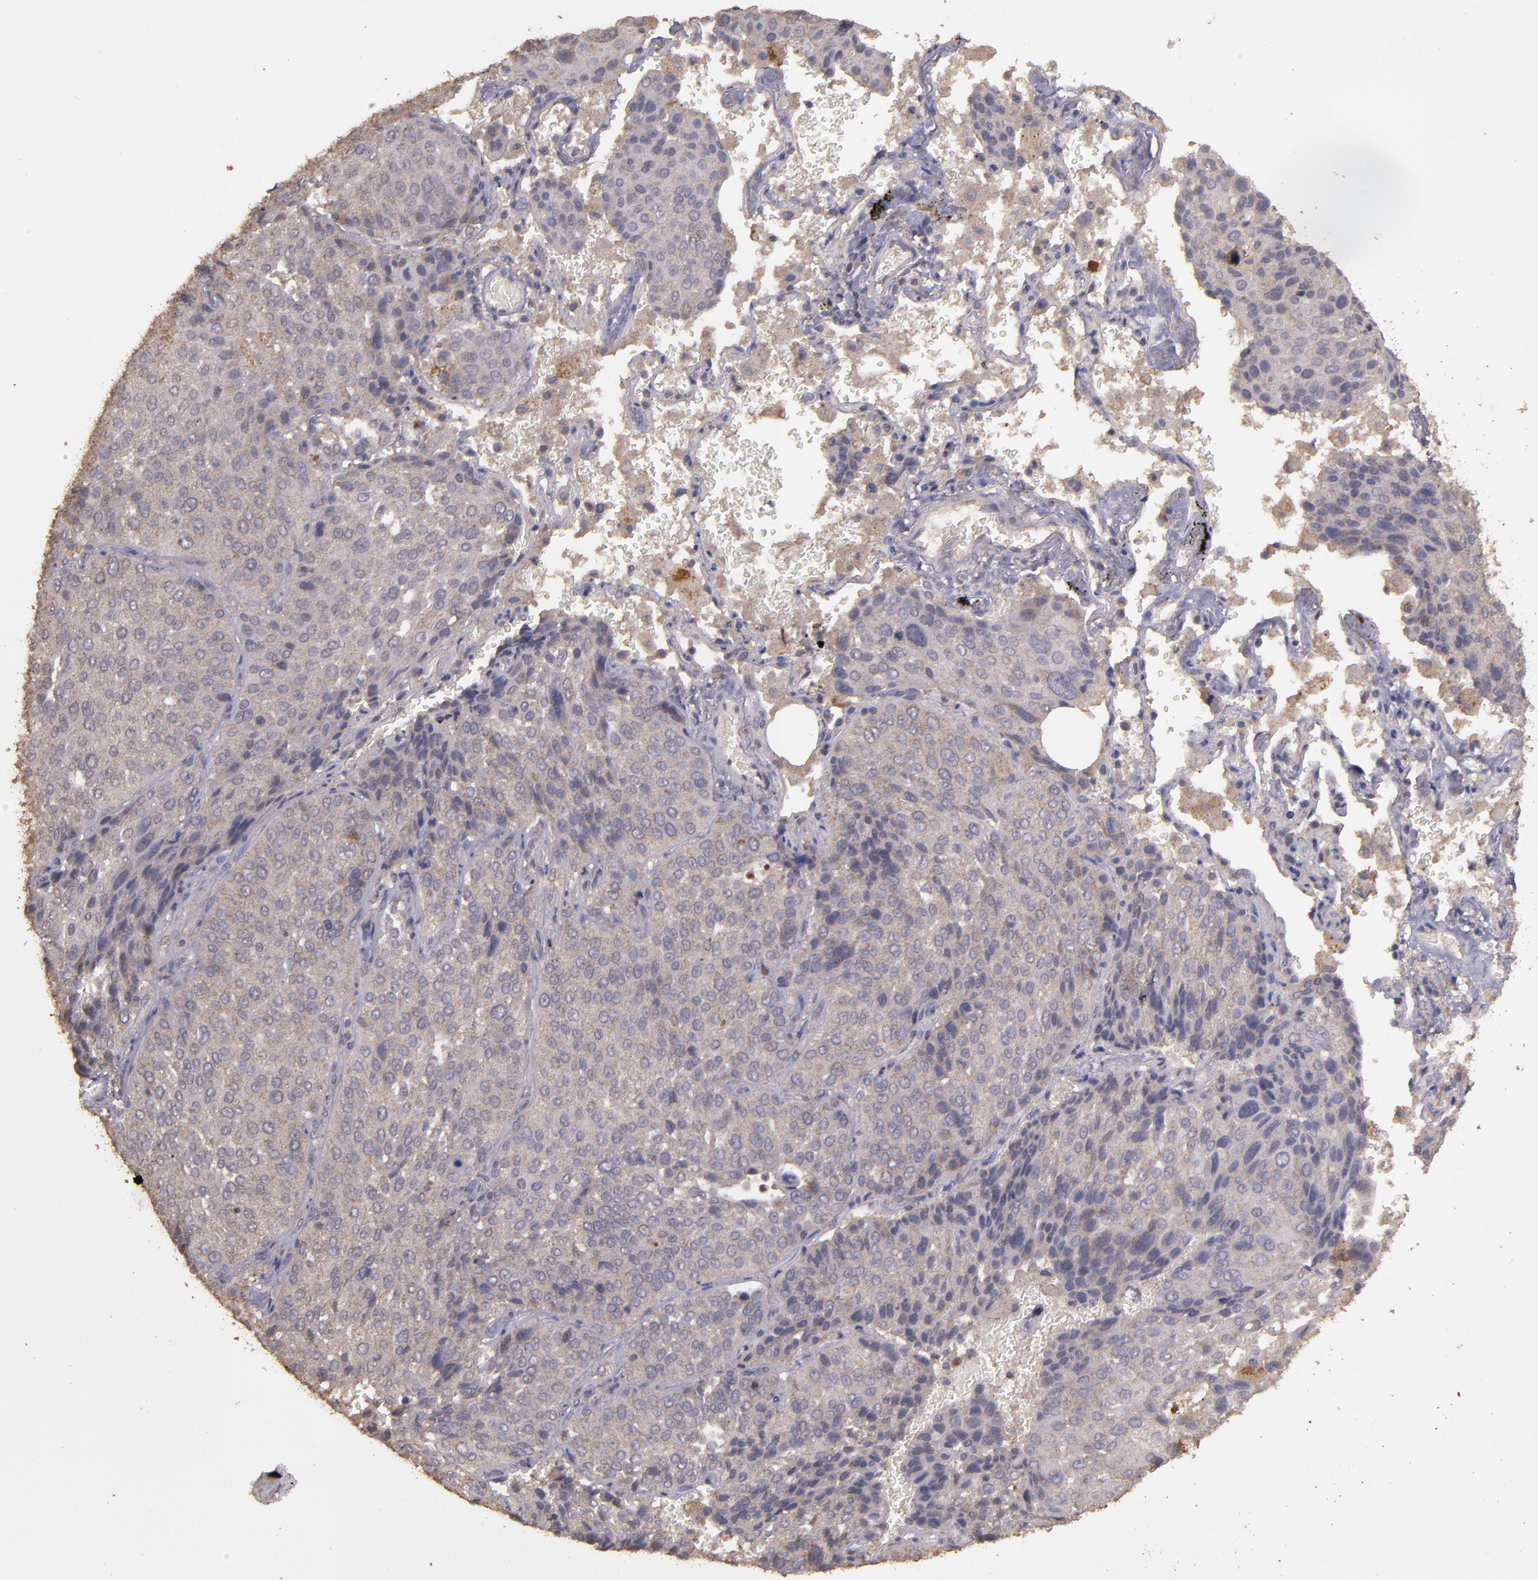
{"staining": {"intensity": "weak", "quantity": ">75%", "location": "cytoplasmic/membranous"}, "tissue": "lung cancer", "cell_type": "Tumor cells", "image_type": "cancer", "snomed": [{"axis": "morphology", "description": "Squamous cell carcinoma, NOS"}, {"axis": "topography", "description": "Lung"}], "caption": "Weak cytoplasmic/membranous protein positivity is present in about >75% of tumor cells in lung cancer.", "gene": "HECTD1", "patient": {"sex": "male", "age": 54}}